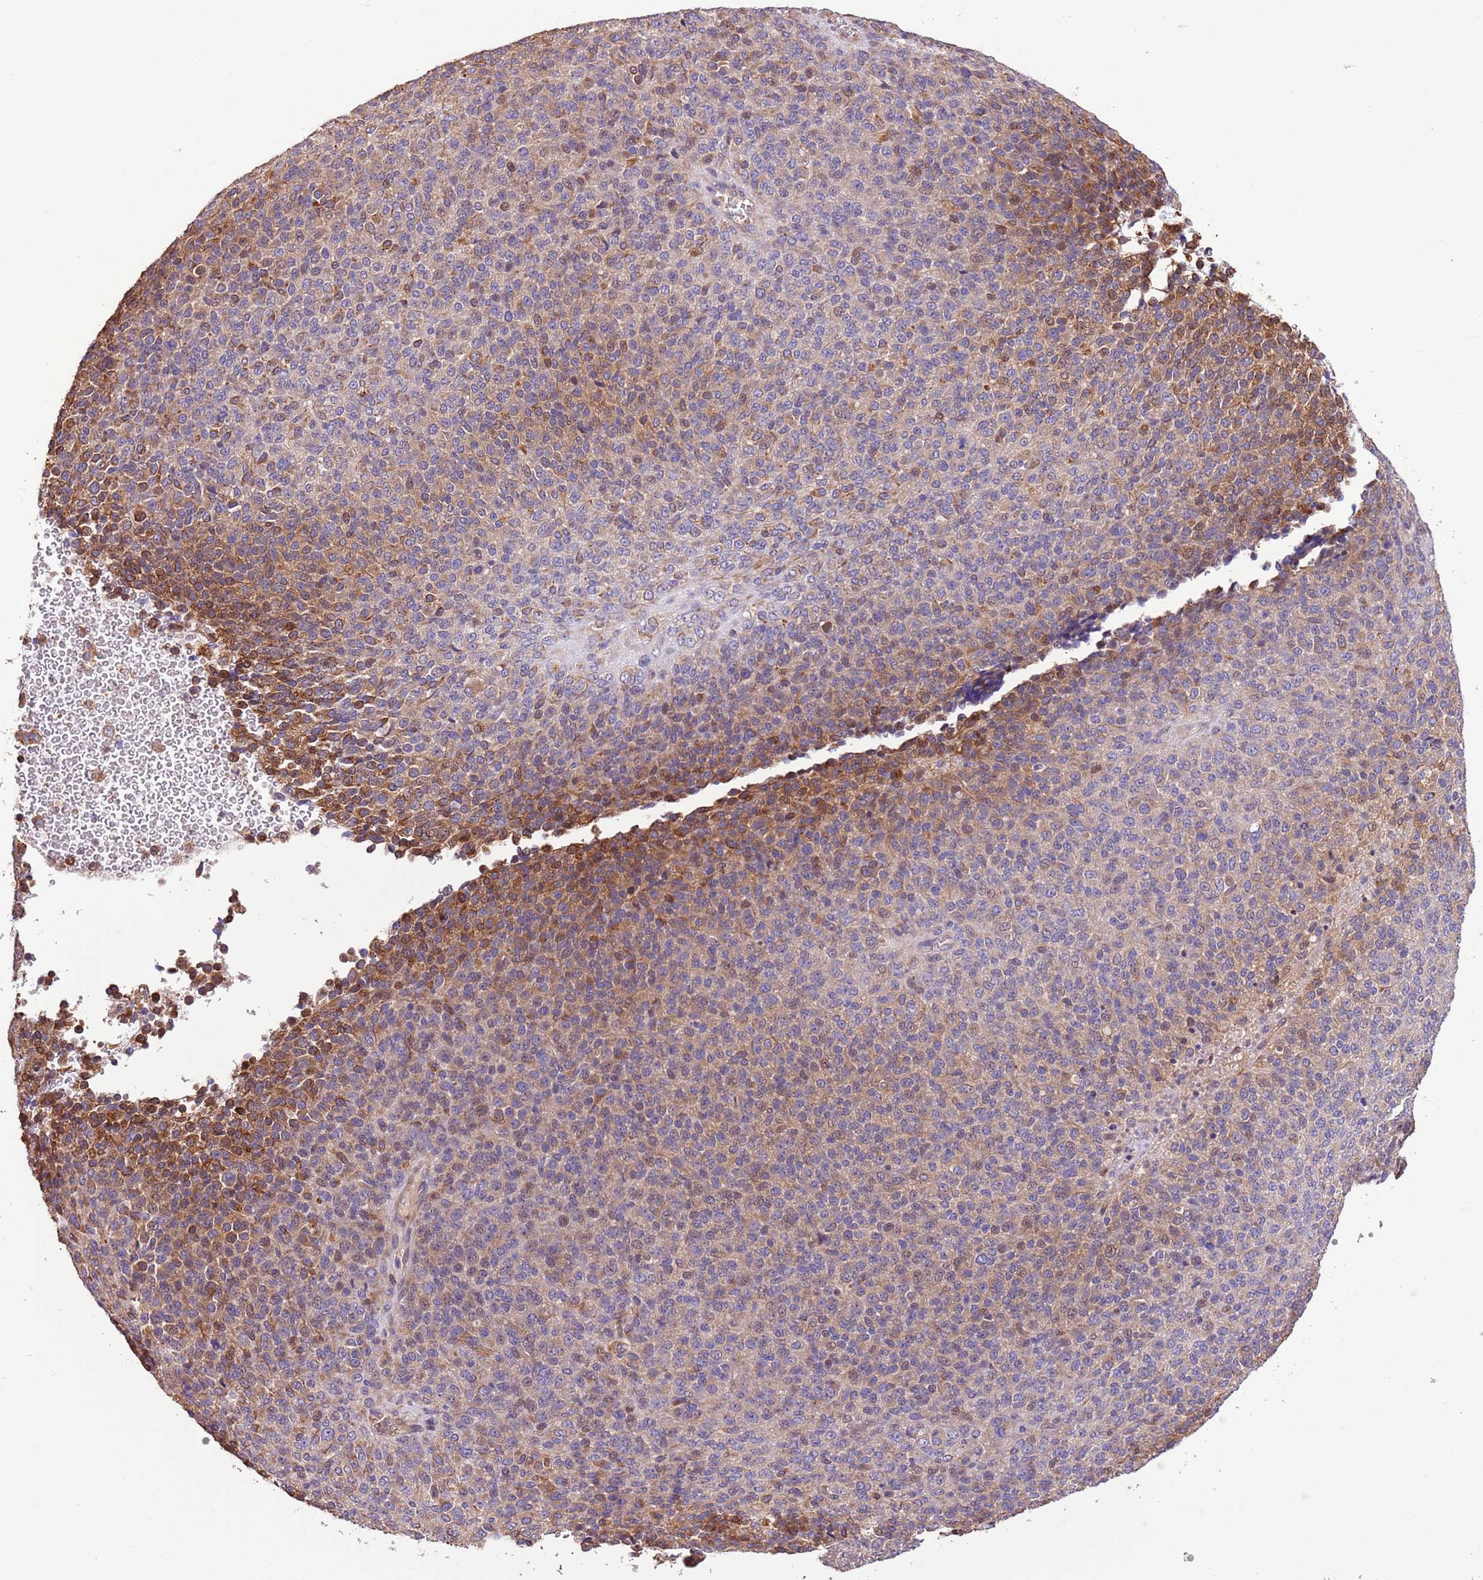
{"staining": {"intensity": "moderate", "quantity": "<25%", "location": "cytoplasmic/membranous"}, "tissue": "melanoma", "cell_type": "Tumor cells", "image_type": "cancer", "snomed": [{"axis": "morphology", "description": "Malignant melanoma, Metastatic site"}, {"axis": "topography", "description": "Brain"}], "caption": "Melanoma tissue demonstrates moderate cytoplasmic/membranous expression in about <25% of tumor cells, visualized by immunohistochemistry. The staining is performed using DAB brown chromogen to label protein expression. The nuclei are counter-stained blue using hematoxylin.", "gene": "FAM89B", "patient": {"sex": "female", "age": 56}}